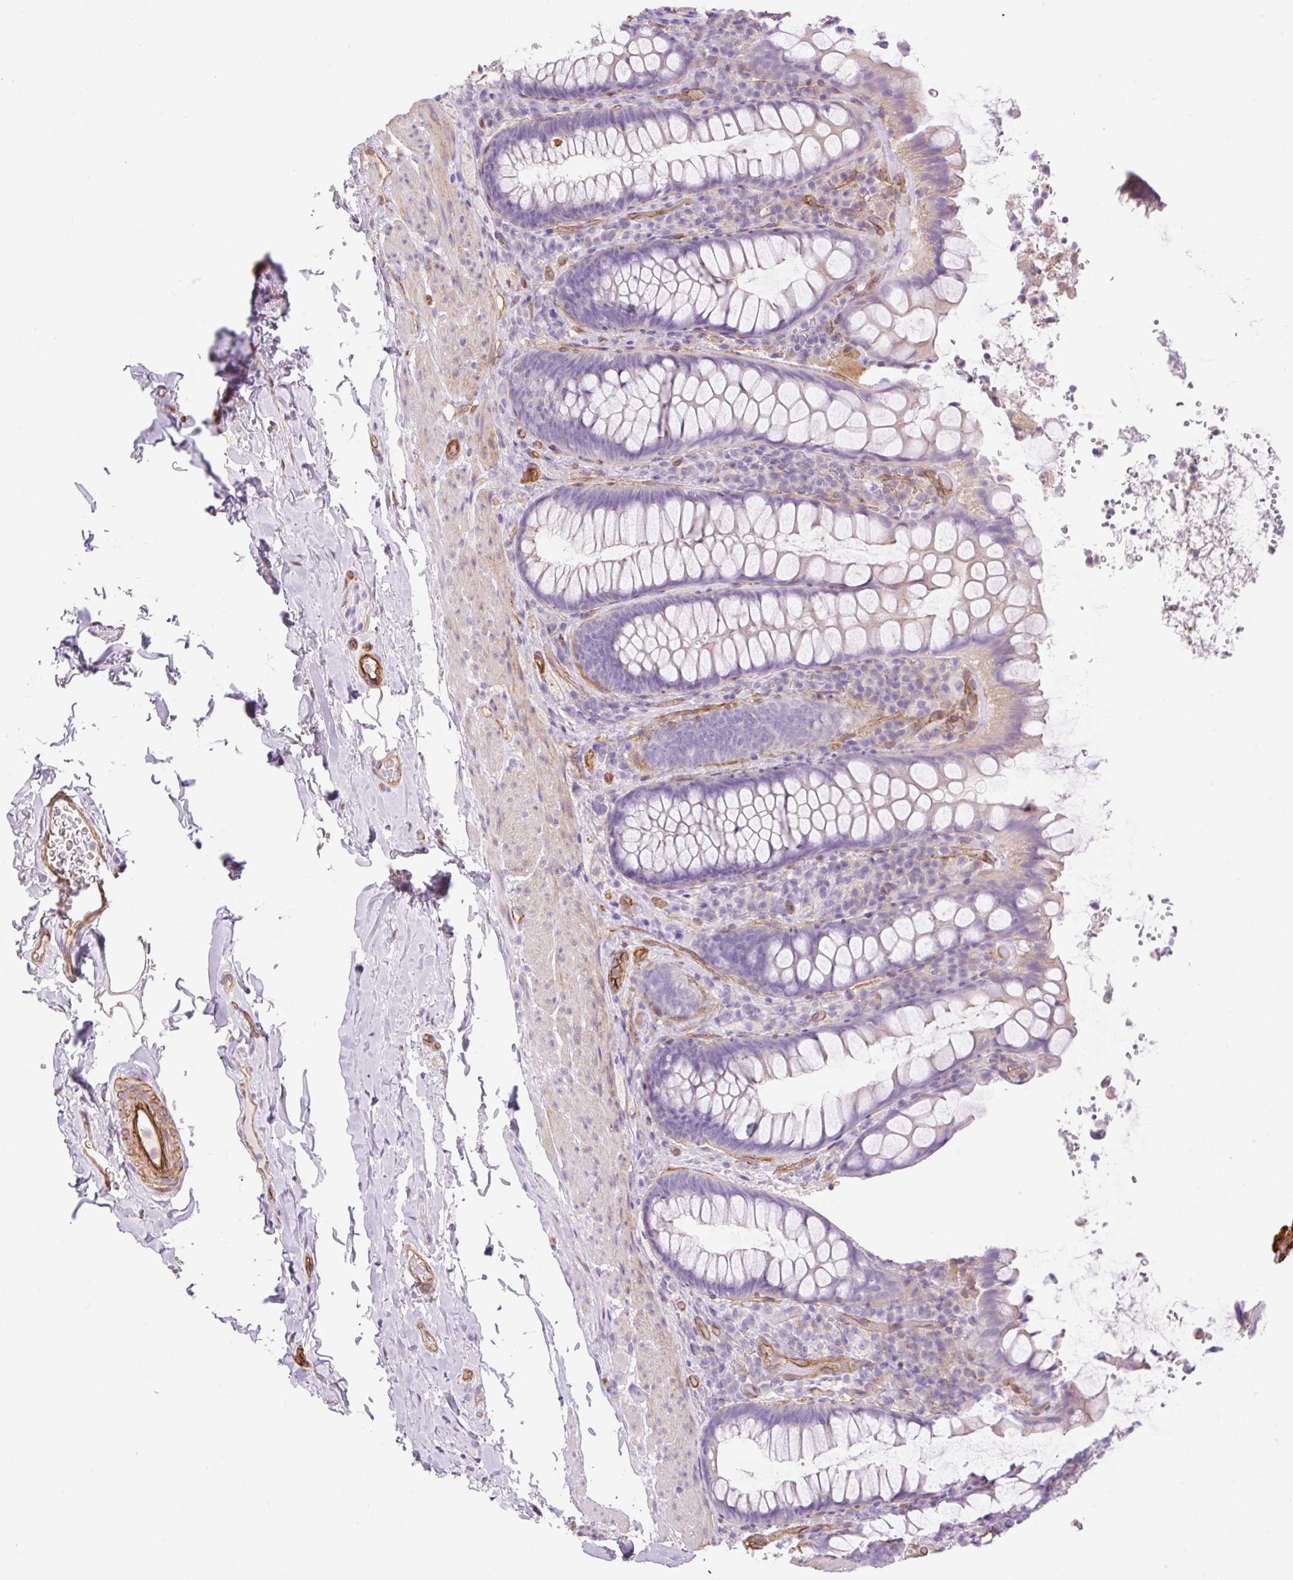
{"staining": {"intensity": "negative", "quantity": "none", "location": "none"}, "tissue": "rectum", "cell_type": "Glandular cells", "image_type": "normal", "snomed": [{"axis": "morphology", "description": "Normal tissue, NOS"}, {"axis": "topography", "description": "Rectum"}], "caption": "This is an immunohistochemistry (IHC) micrograph of benign rectum. There is no positivity in glandular cells.", "gene": "EHD1", "patient": {"sex": "female", "age": 69}}